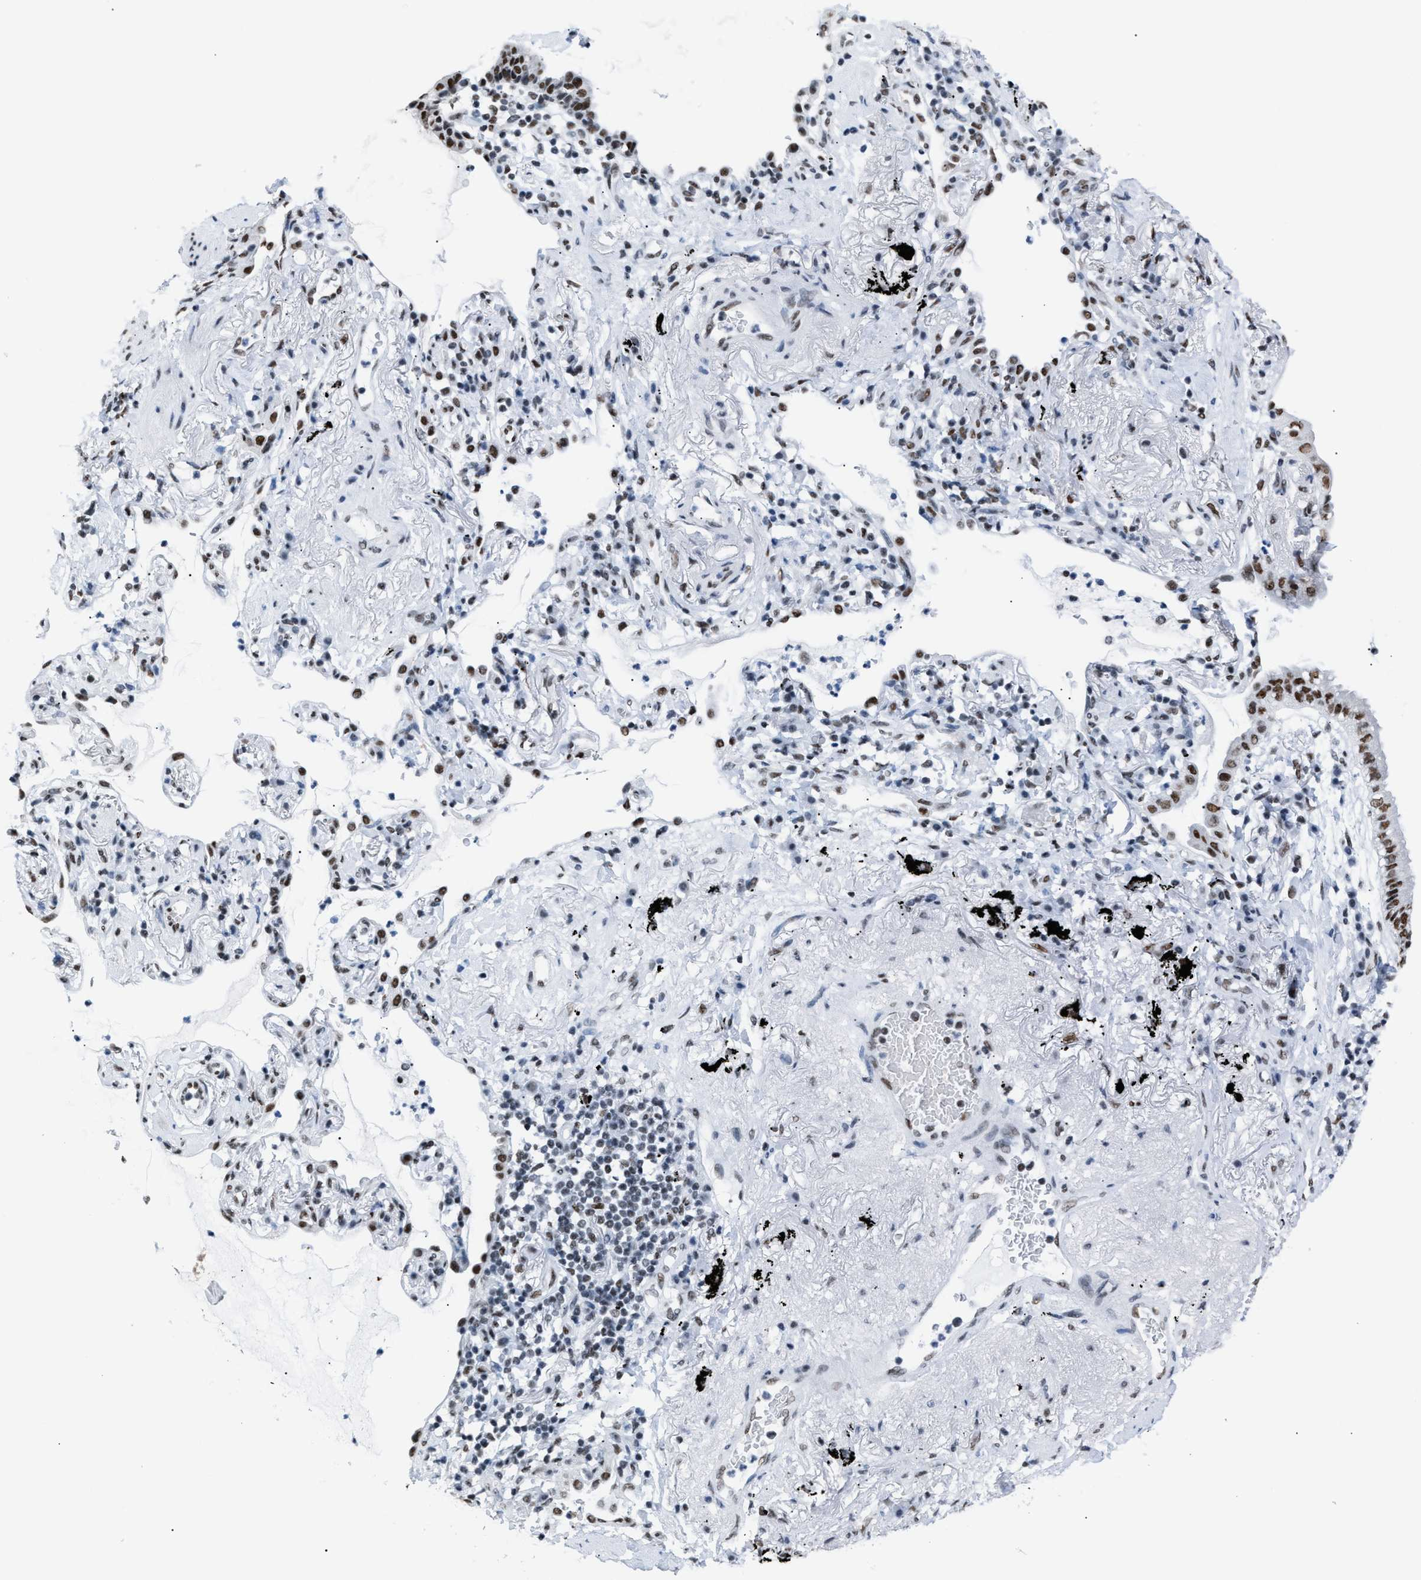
{"staining": {"intensity": "moderate", "quantity": ">75%", "location": "nuclear"}, "tissue": "lung cancer", "cell_type": "Tumor cells", "image_type": "cancer", "snomed": [{"axis": "morphology", "description": "Normal tissue, NOS"}, {"axis": "morphology", "description": "Adenocarcinoma, NOS"}, {"axis": "topography", "description": "Bronchus"}, {"axis": "topography", "description": "Lung"}], "caption": "Protein expression analysis of human lung cancer (adenocarcinoma) reveals moderate nuclear expression in approximately >75% of tumor cells.", "gene": "CCAR2", "patient": {"sex": "female", "age": 70}}